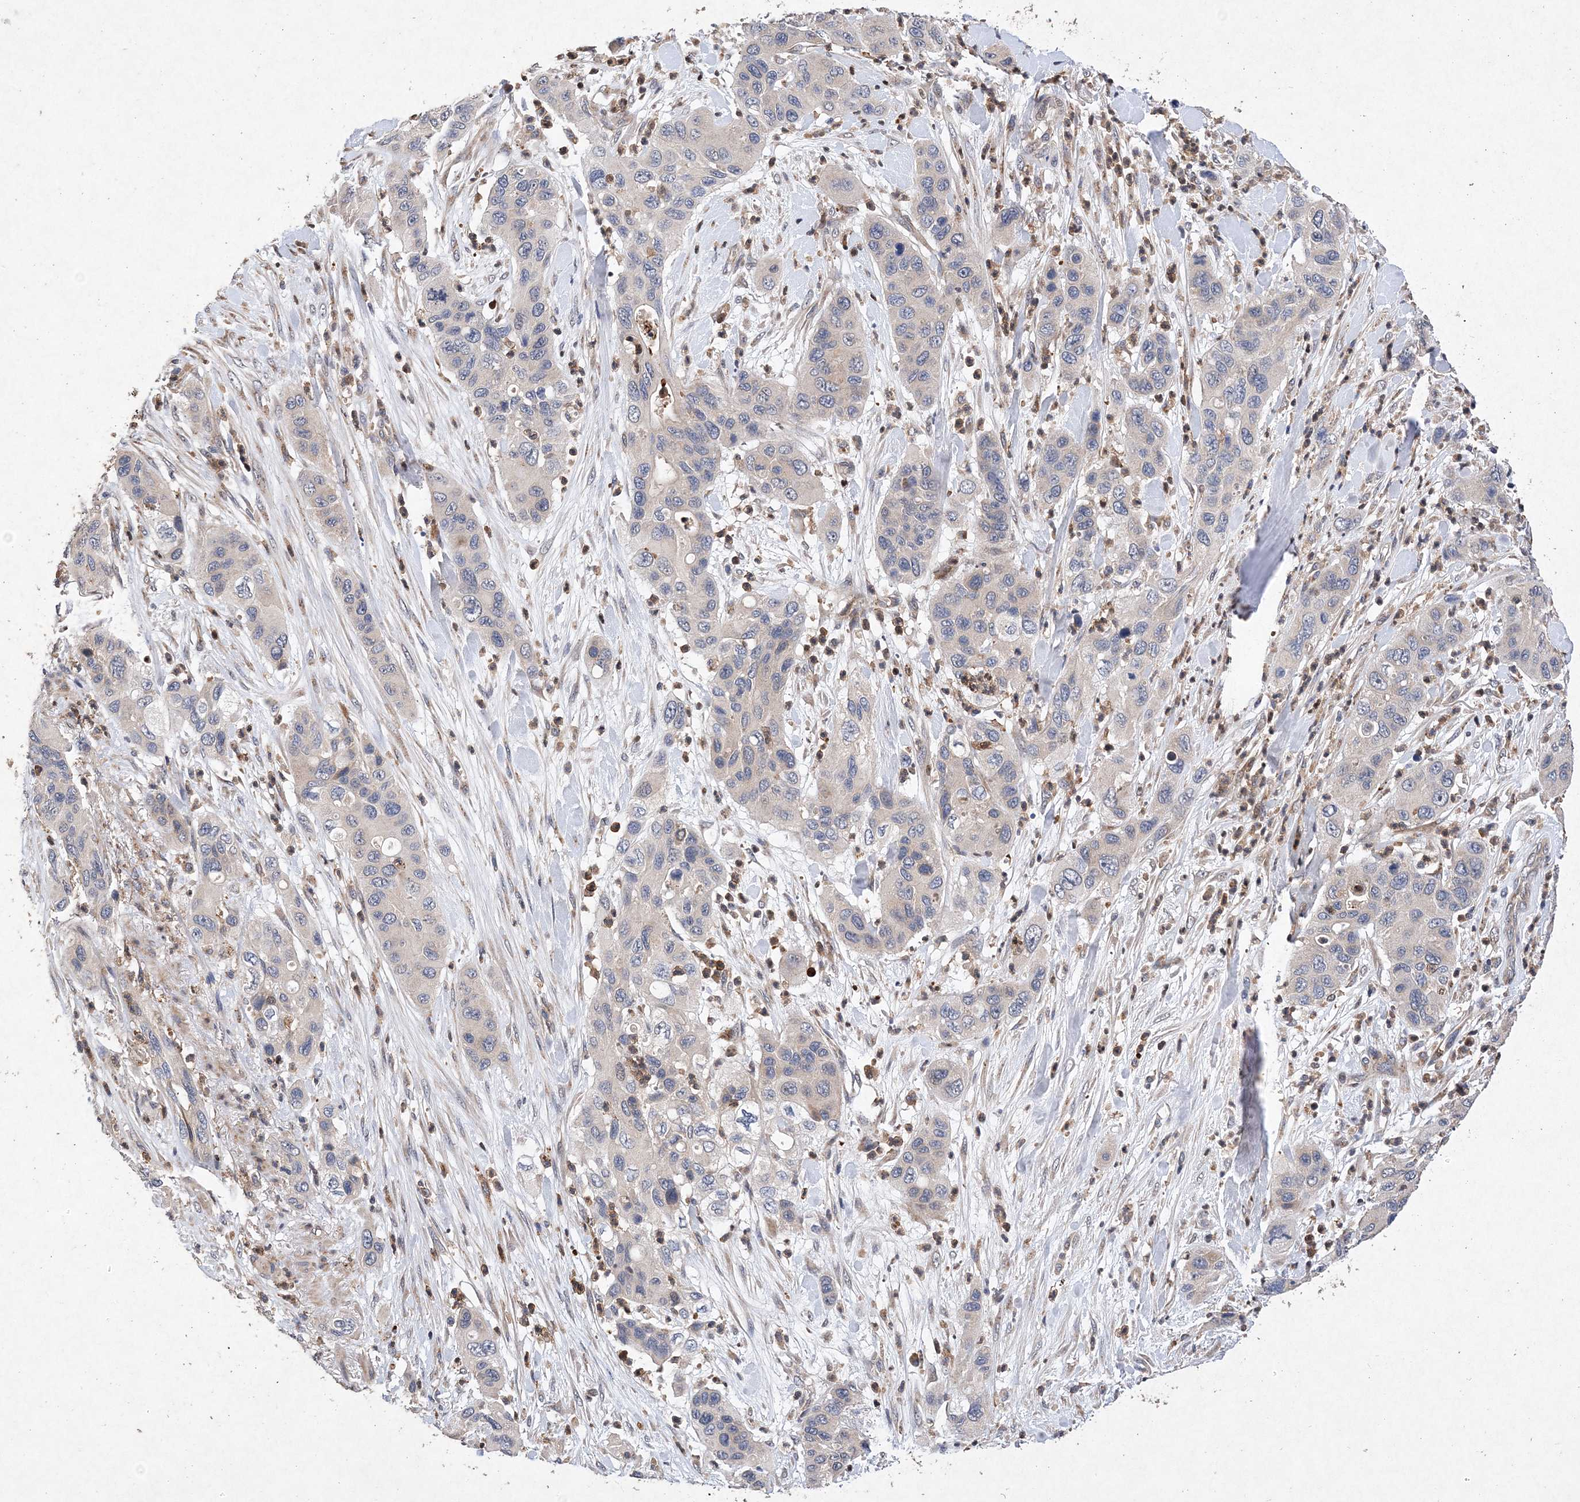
{"staining": {"intensity": "negative", "quantity": "none", "location": "none"}, "tissue": "pancreatic cancer", "cell_type": "Tumor cells", "image_type": "cancer", "snomed": [{"axis": "morphology", "description": "Adenocarcinoma, NOS"}, {"axis": "topography", "description": "Pancreas"}], "caption": "Immunohistochemistry micrograph of neoplastic tissue: pancreatic cancer (adenocarcinoma) stained with DAB reveals no significant protein positivity in tumor cells.", "gene": "PROSER1", "patient": {"sex": "female", "age": 71}}